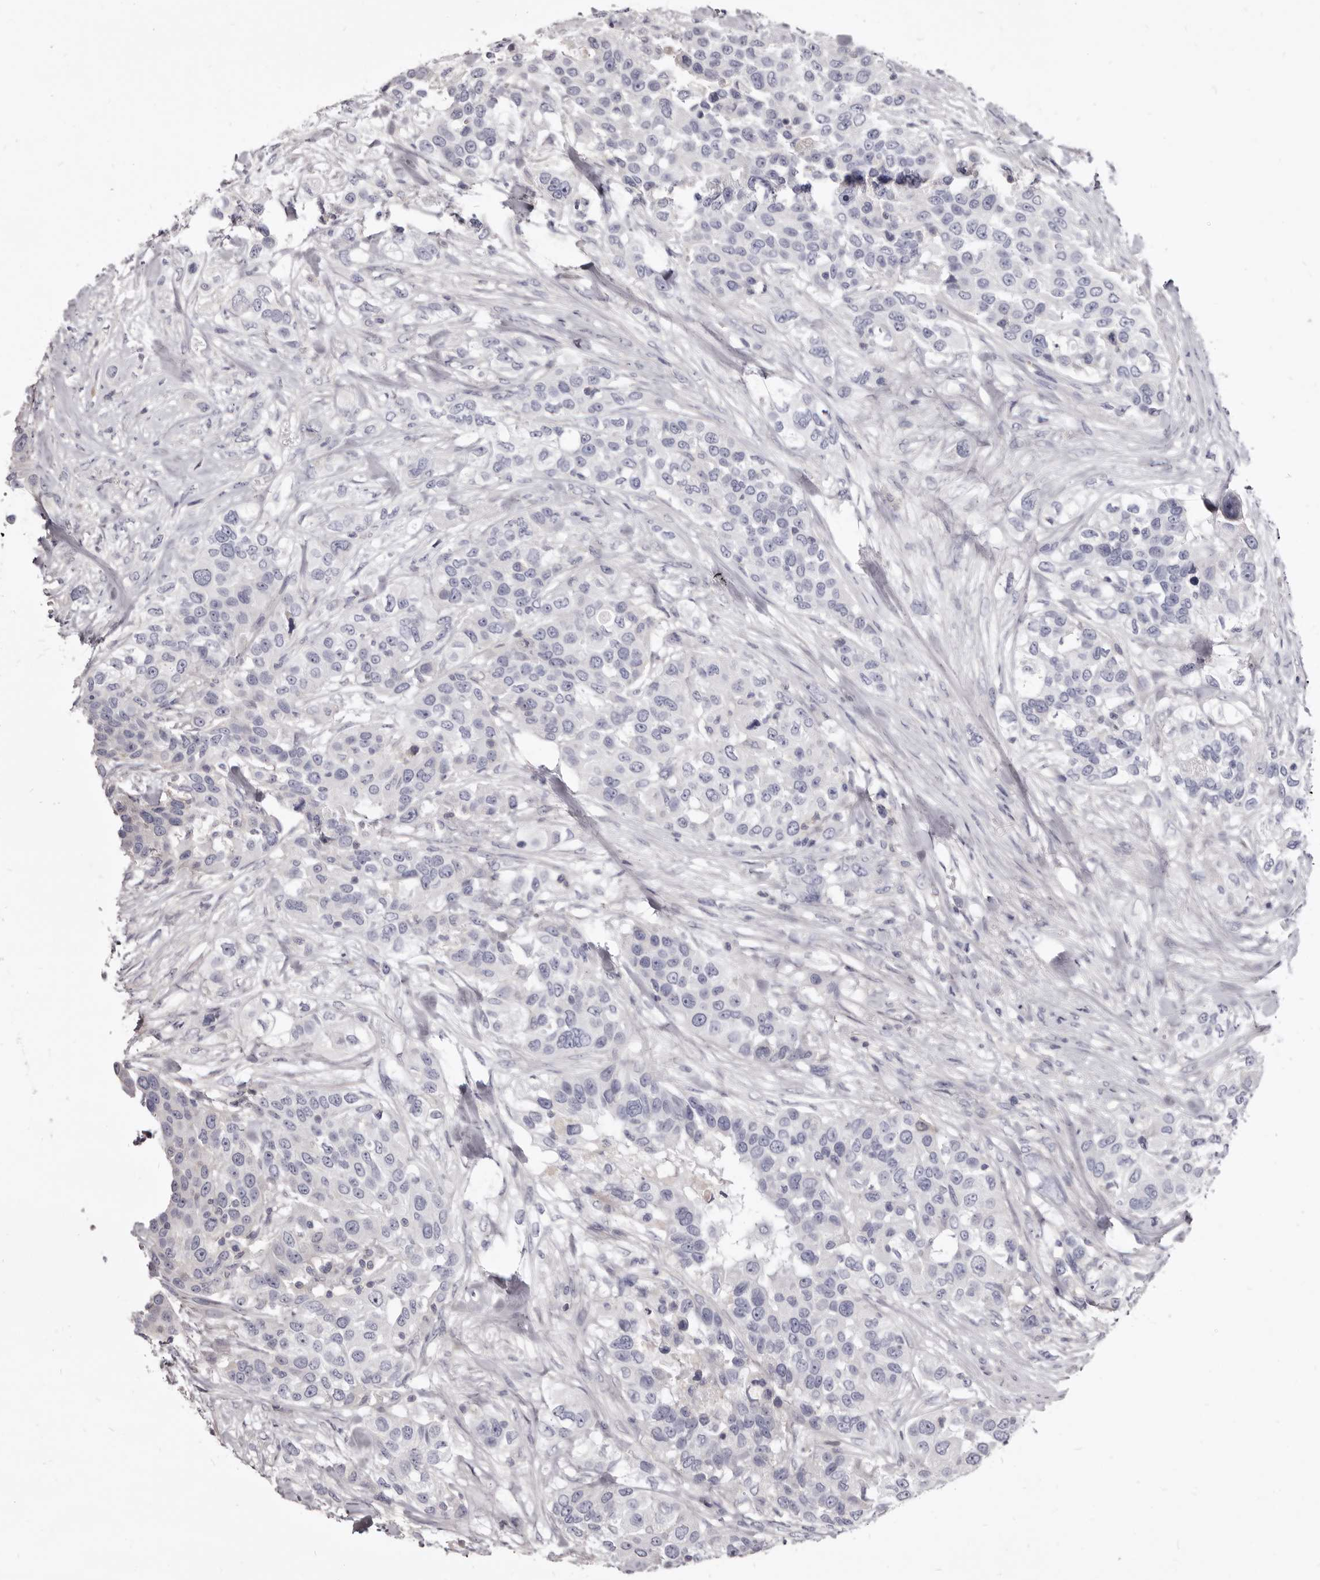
{"staining": {"intensity": "negative", "quantity": "none", "location": "none"}, "tissue": "urothelial cancer", "cell_type": "Tumor cells", "image_type": "cancer", "snomed": [{"axis": "morphology", "description": "Urothelial carcinoma, High grade"}, {"axis": "topography", "description": "Urinary bladder"}], "caption": "Immunohistochemistry image of neoplastic tissue: human urothelial cancer stained with DAB exhibits no significant protein positivity in tumor cells. The staining was performed using DAB to visualize the protein expression in brown, while the nuclei were stained in blue with hematoxylin (Magnification: 20x).", "gene": "FAS", "patient": {"sex": "female", "age": 80}}